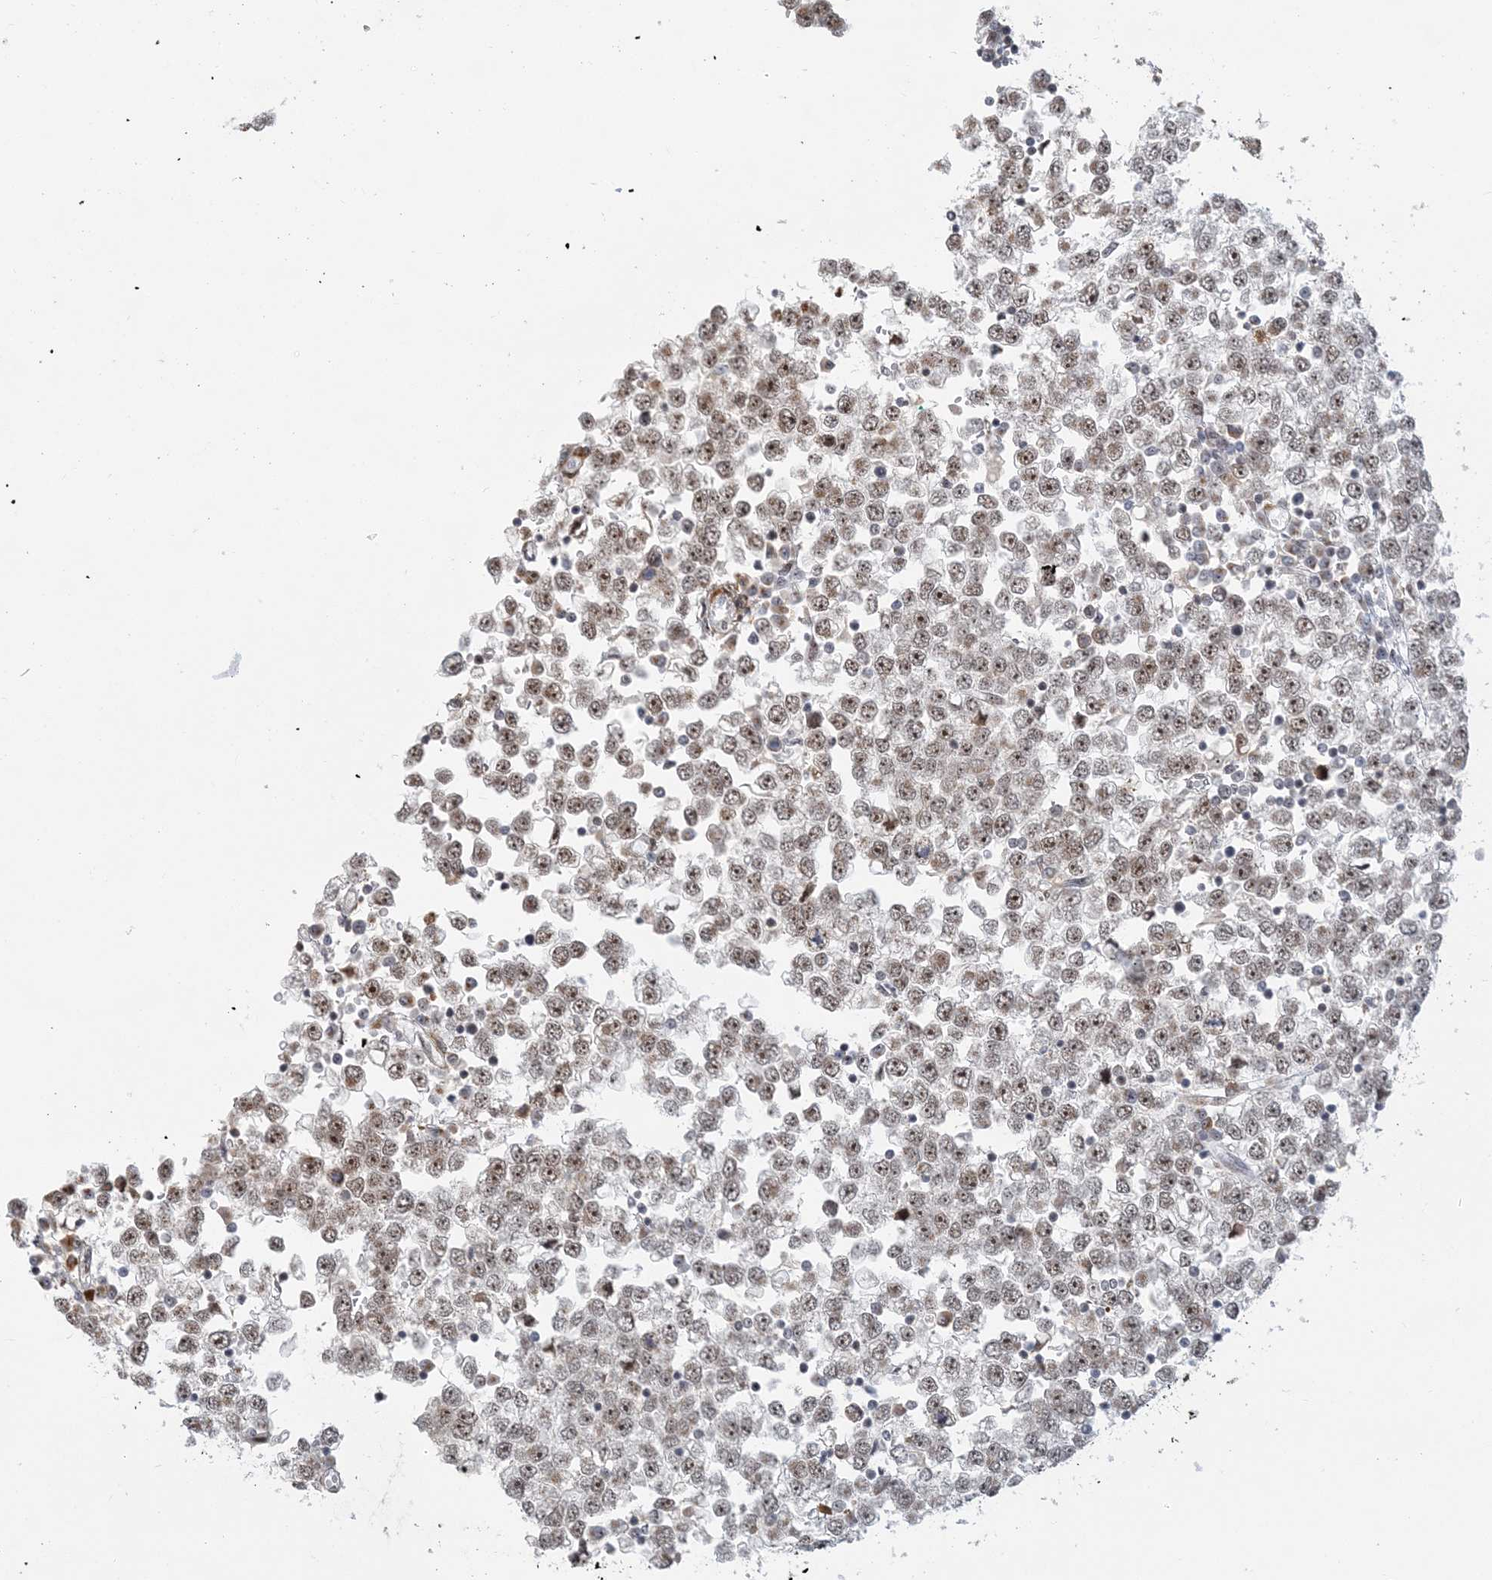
{"staining": {"intensity": "moderate", "quantity": ">75%", "location": "nuclear"}, "tissue": "testis cancer", "cell_type": "Tumor cells", "image_type": "cancer", "snomed": [{"axis": "morphology", "description": "Seminoma, NOS"}, {"axis": "topography", "description": "Testis"}], "caption": "The histopathology image reveals immunohistochemical staining of testis cancer. There is moderate nuclear expression is appreciated in about >75% of tumor cells.", "gene": "PLRG1", "patient": {"sex": "male", "age": 65}}